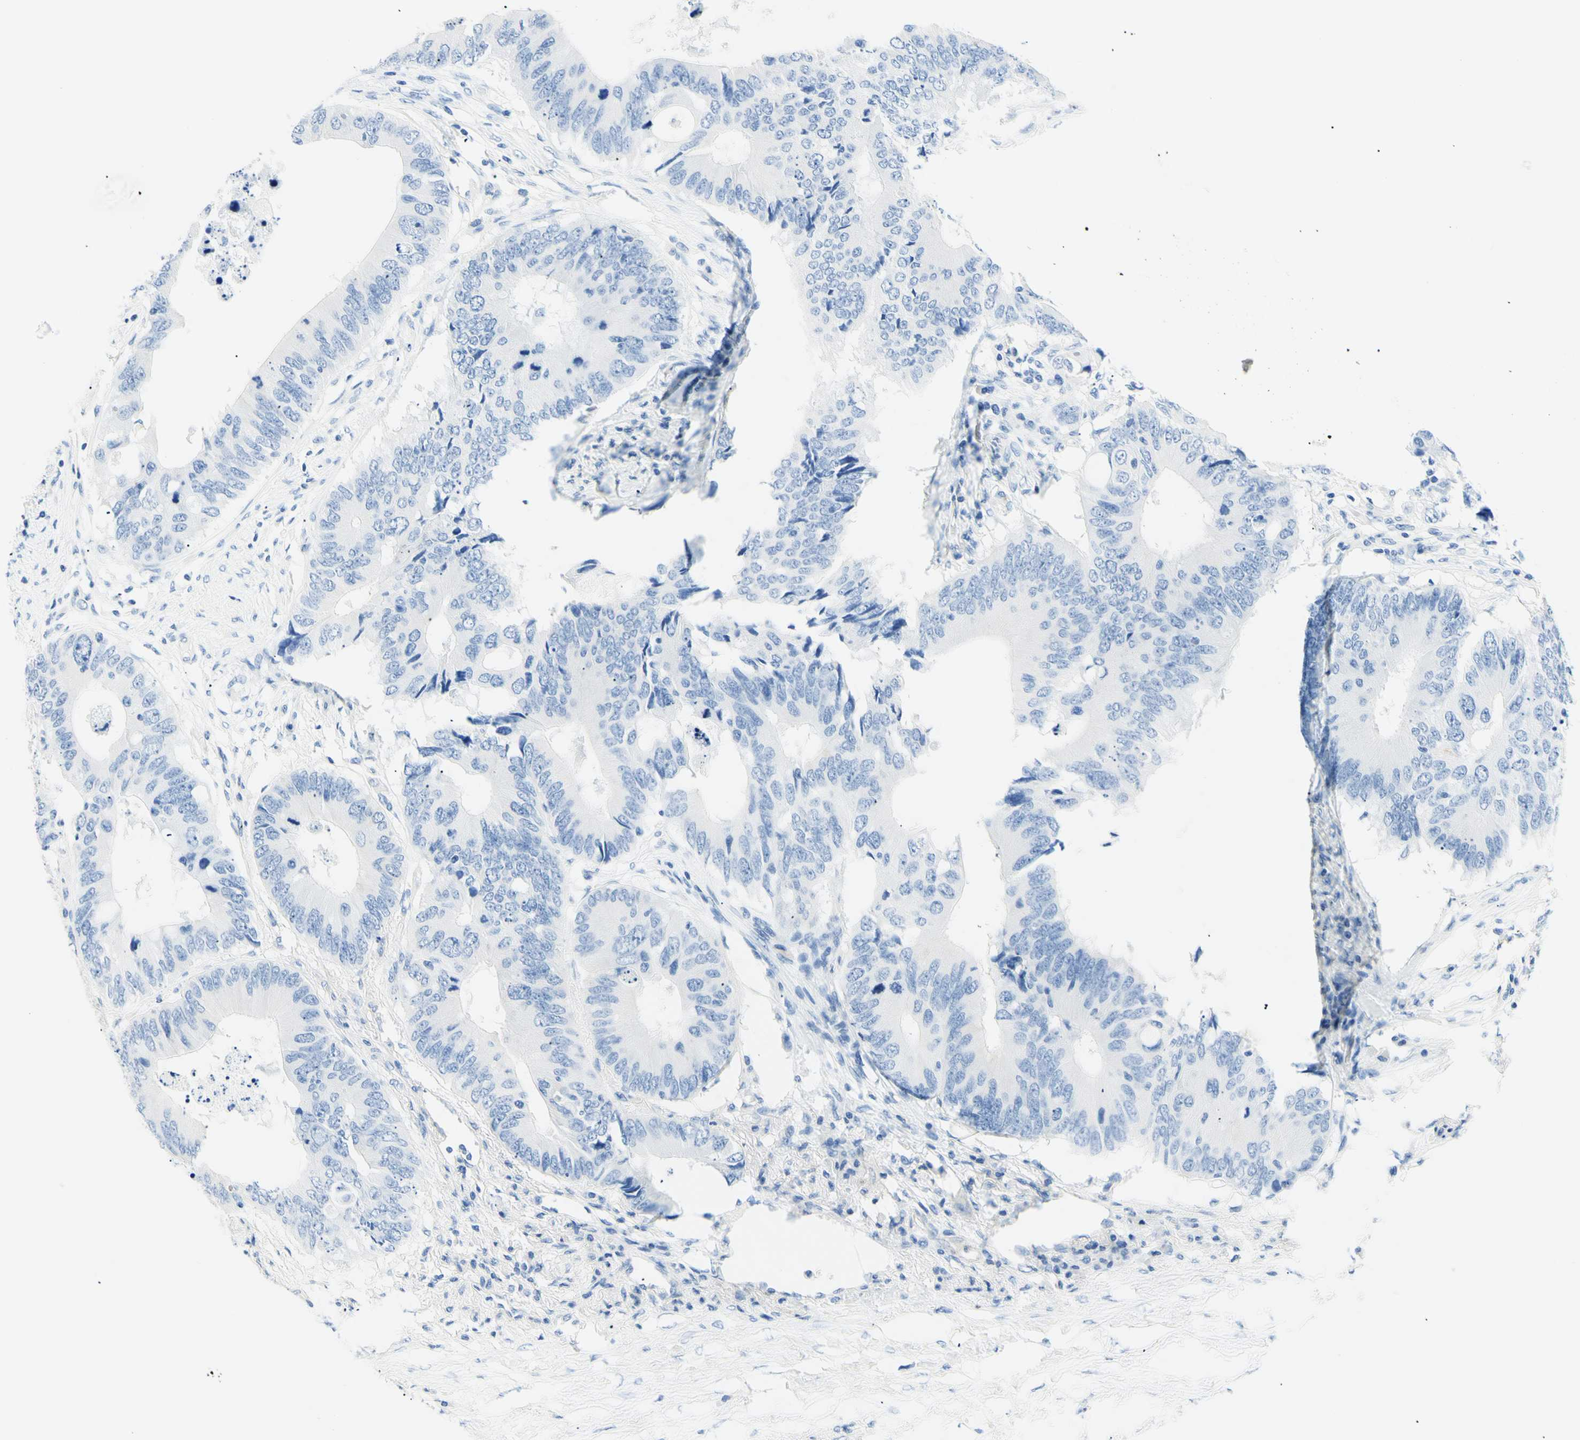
{"staining": {"intensity": "negative", "quantity": "none", "location": "none"}, "tissue": "colorectal cancer", "cell_type": "Tumor cells", "image_type": "cancer", "snomed": [{"axis": "morphology", "description": "Adenocarcinoma, NOS"}, {"axis": "topography", "description": "Colon"}], "caption": "This histopathology image is of colorectal cancer (adenocarcinoma) stained with immunohistochemistry (IHC) to label a protein in brown with the nuclei are counter-stained blue. There is no positivity in tumor cells.", "gene": "HPCA", "patient": {"sex": "male", "age": 71}}